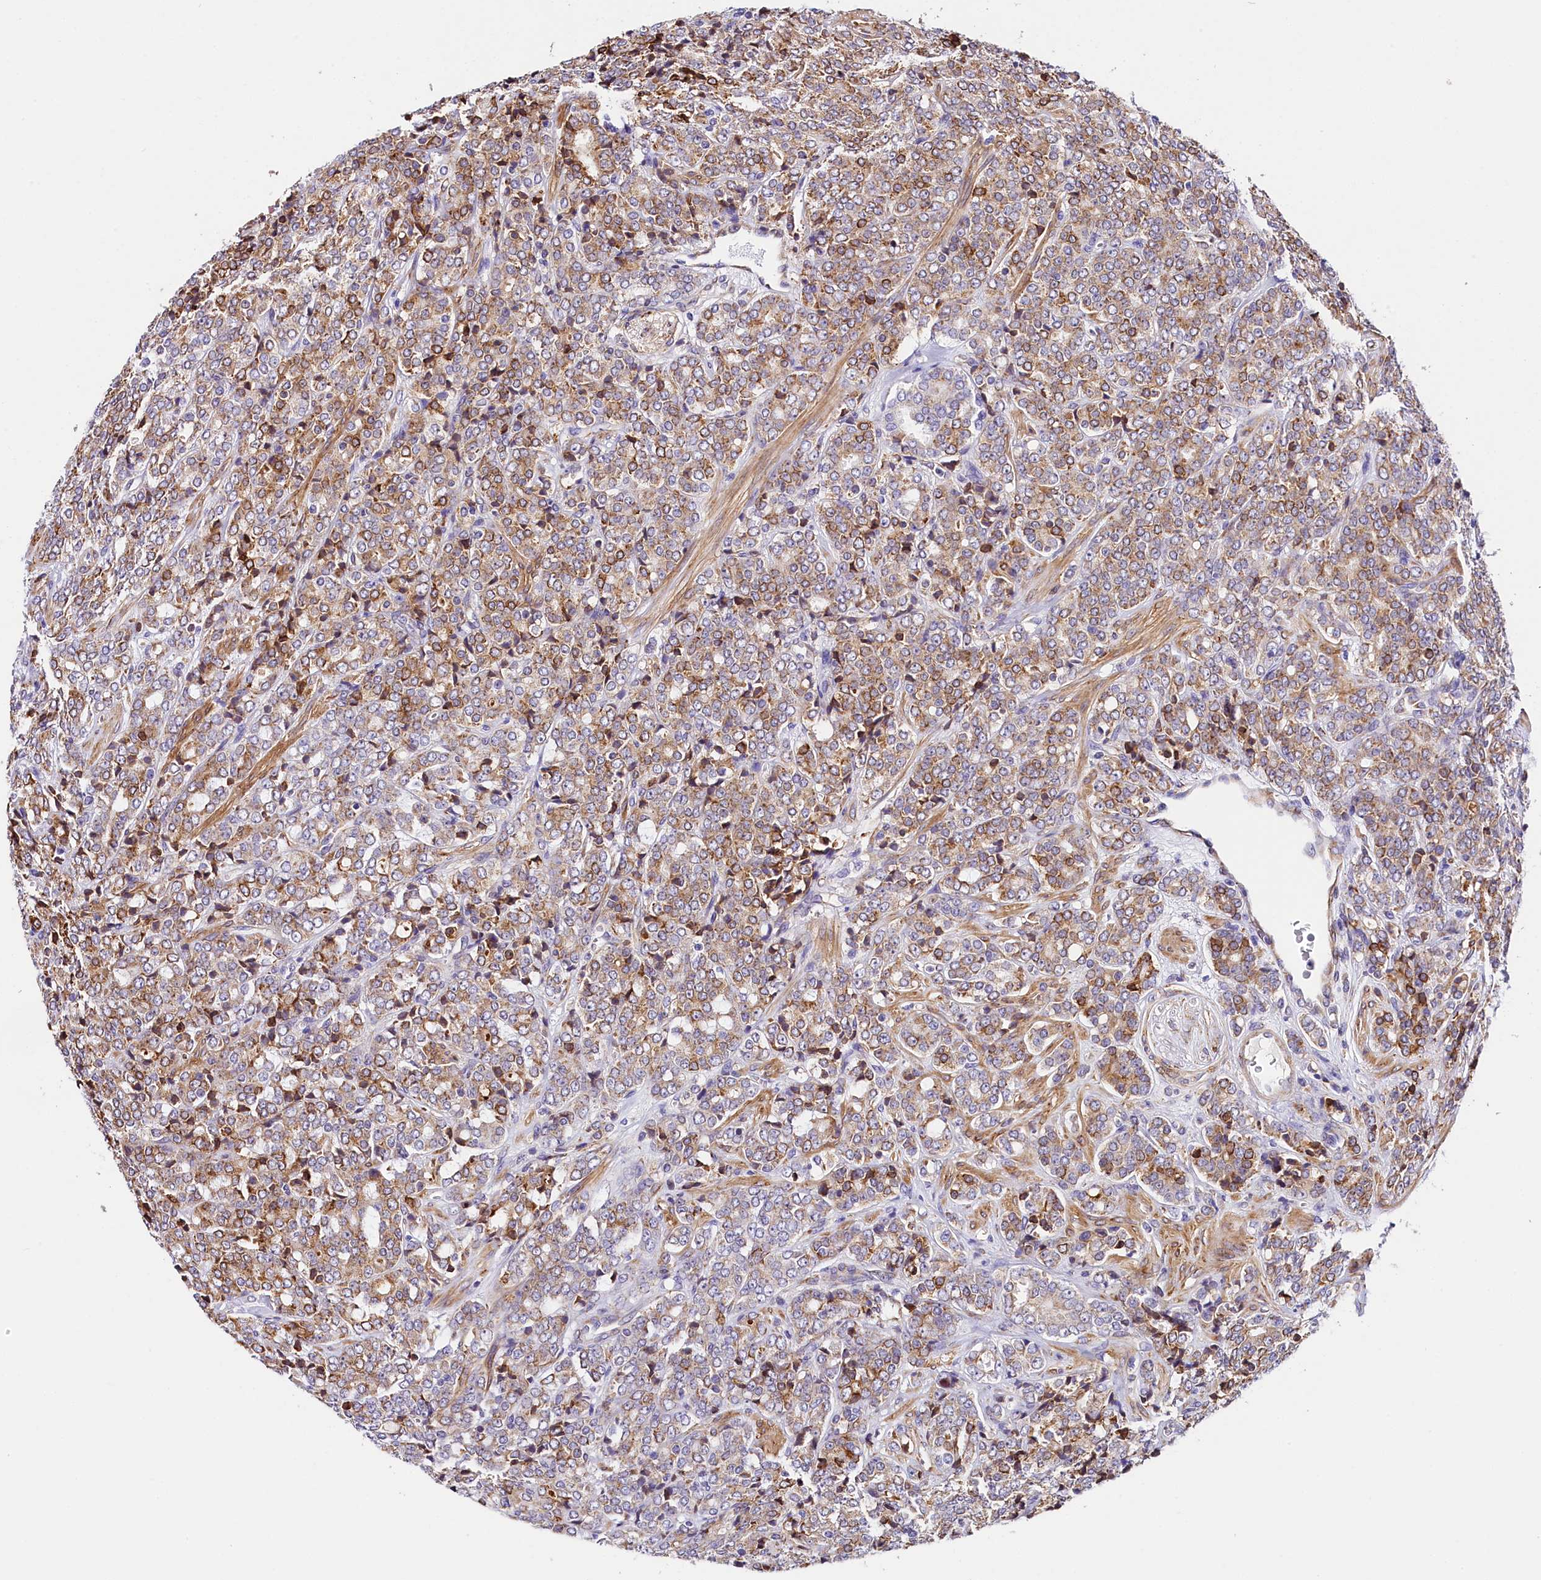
{"staining": {"intensity": "weak", "quantity": "25%-75%", "location": "cytoplasmic/membranous"}, "tissue": "prostate cancer", "cell_type": "Tumor cells", "image_type": "cancer", "snomed": [{"axis": "morphology", "description": "Adenocarcinoma, High grade"}, {"axis": "topography", "description": "Prostate"}], "caption": "A low amount of weak cytoplasmic/membranous expression is identified in approximately 25%-75% of tumor cells in high-grade adenocarcinoma (prostate) tissue.", "gene": "ITGA1", "patient": {"sex": "male", "age": 62}}